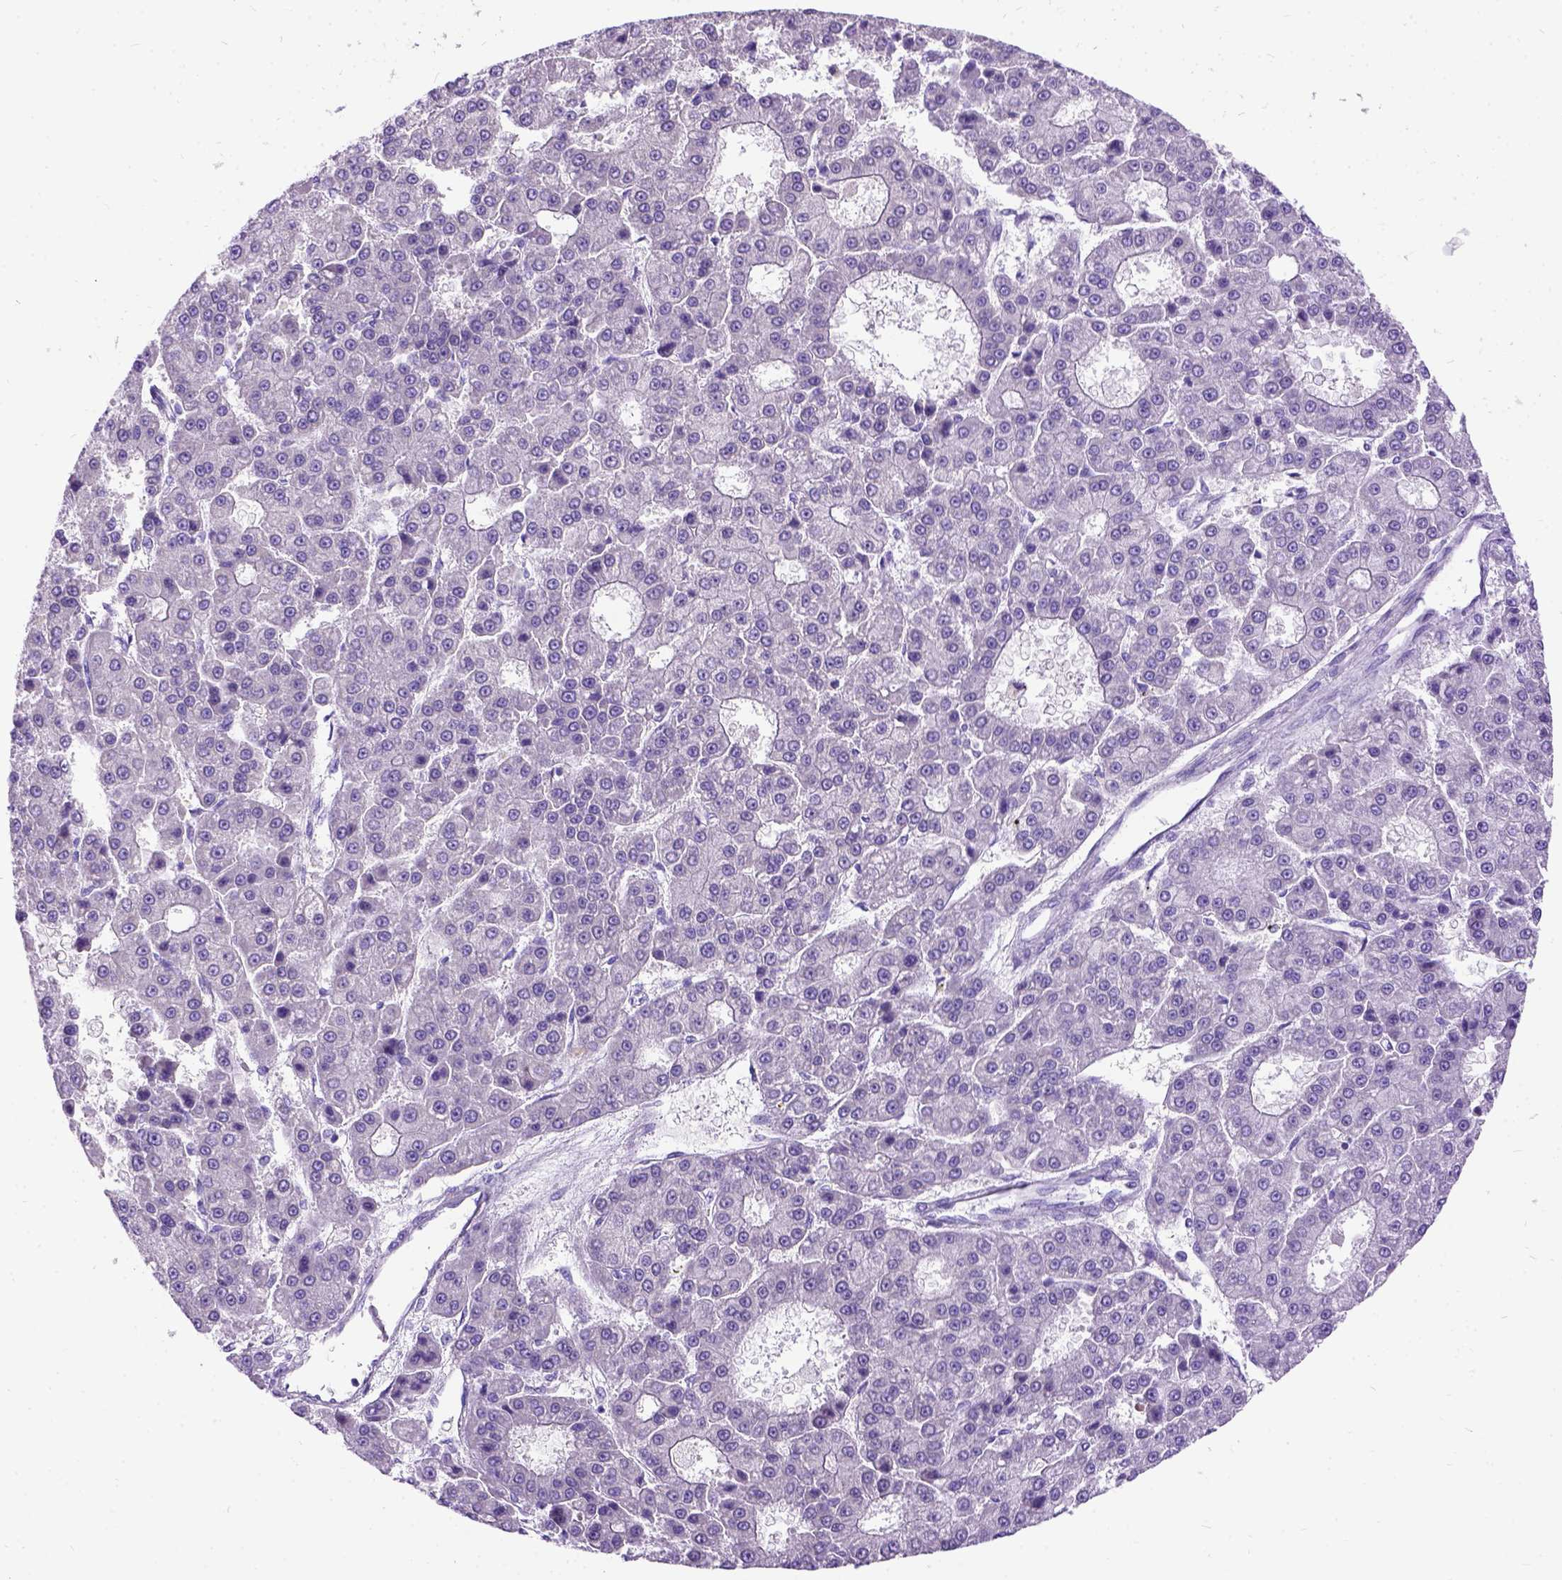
{"staining": {"intensity": "negative", "quantity": "none", "location": "none"}, "tissue": "liver cancer", "cell_type": "Tumor cells", "image_type": "cancer", "snomed": [{"axis": "morphology", "description": "Carcinoma, Hepatocellular, NOS"}, {"axis": "topography", "description": "Liver"}], "caption": "DAB immunohistochemical staining of human liver hepatocellular carcinoma reveals no significant expression in tumor cells.", "gene": "CFAP54", "patient": {"sex": "male", "age": 70}}